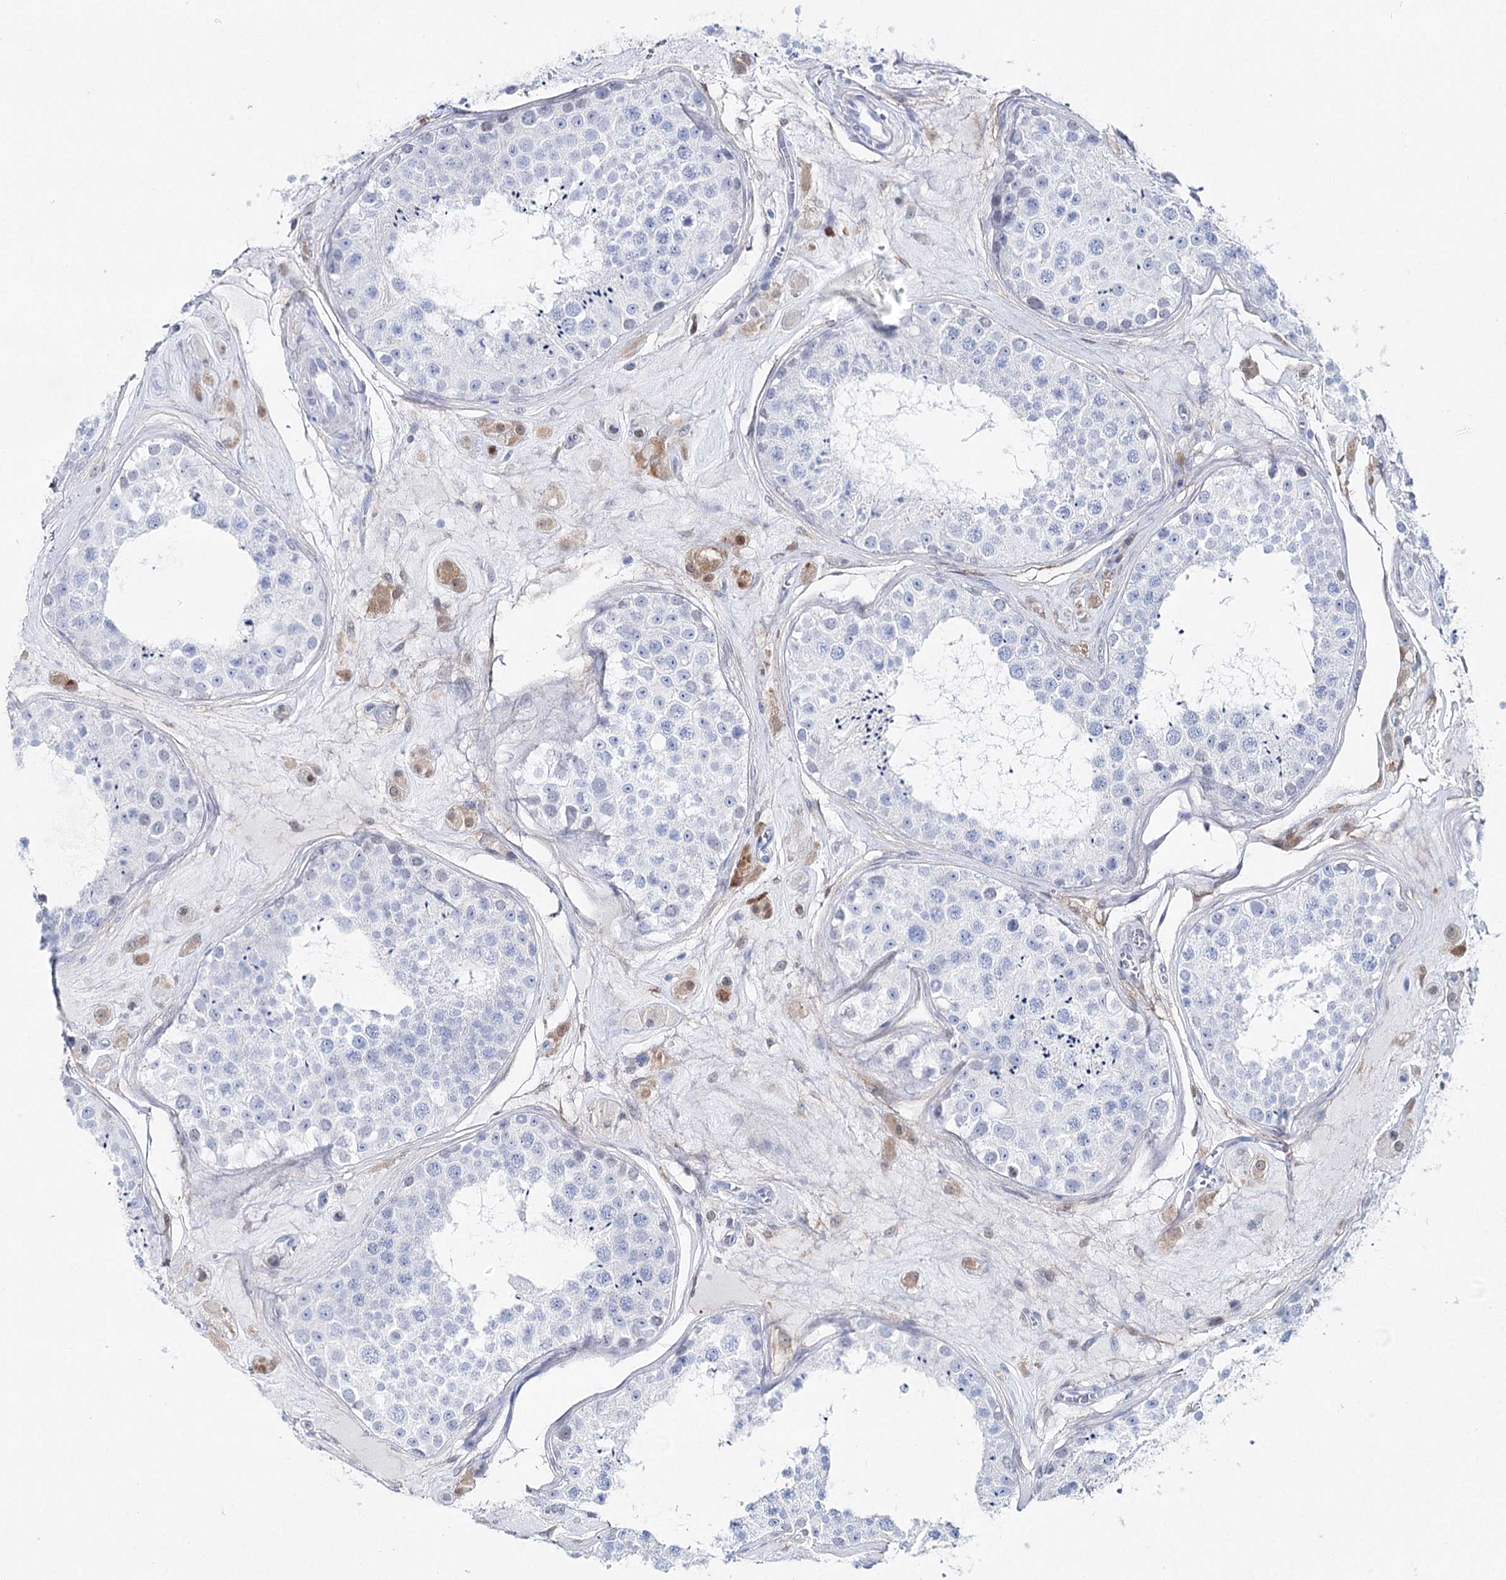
{"staining": {"intensity": "negative", "quantity": "none", "location": "none"}, "tissue": "testis", "cell_type": "Cells in seminiferous ducts", "image_type": "normal", "snomed": [{"axis": "morphology", "description": "Normal tissue, NOS"}, {"axis": "topography", "description": "Testis"}], "caption": "Immunohistochemical staining of normal testis exhibits no significant staining in cells in seminiferous ducts.", "gene": "UGDH", "patient": {"sex": "male", "age": 25}}